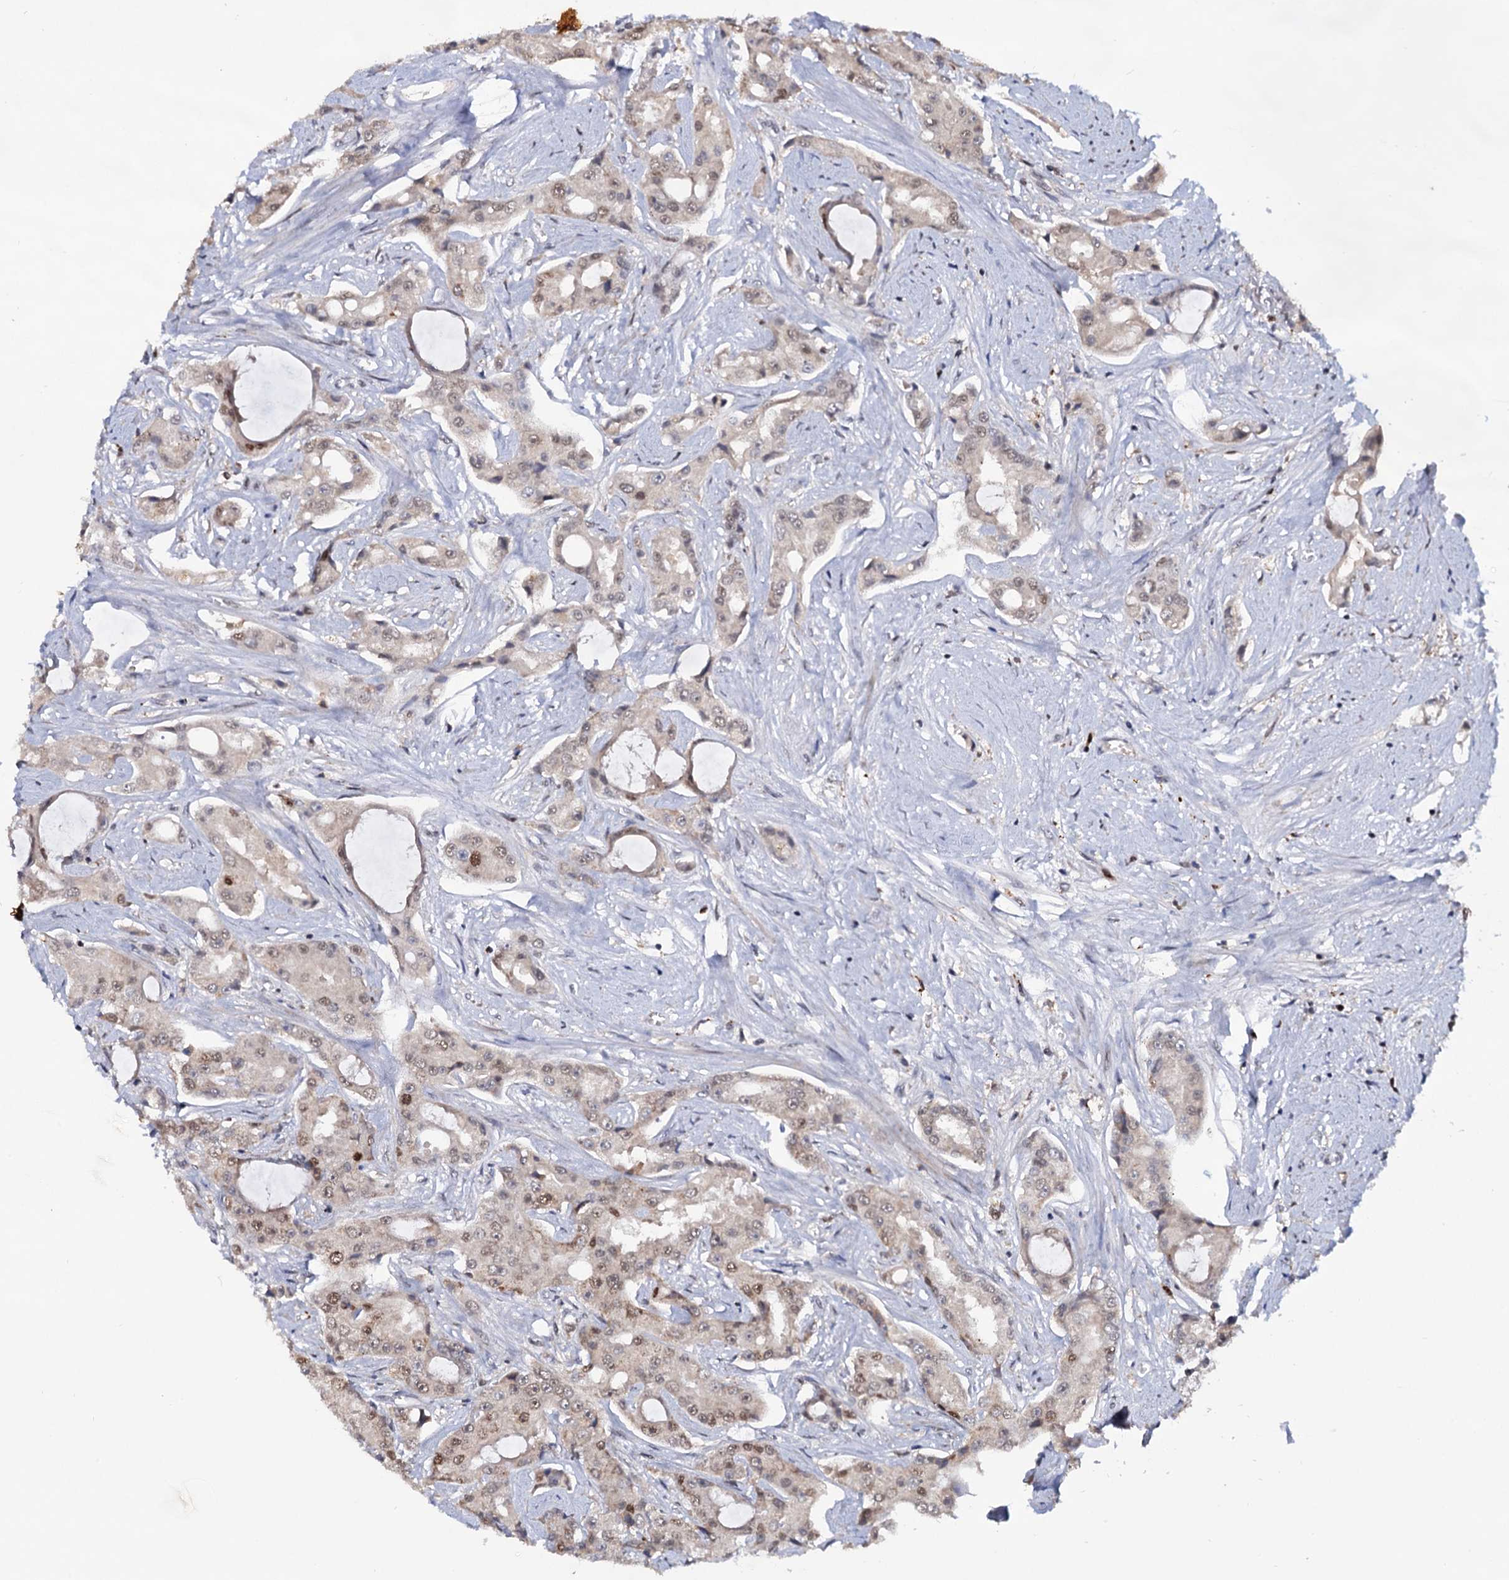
{"staining": {"intensity": "weak", "quantity": "<25%", "location": "cytoplasmic/membranous"}, "tissue": "prostate cancer", "cell_type": "Tumor cells", "image_type": "cancer", "snomed": [{"axis": "morphology", "description": "Adenocarcinoma, High grade"}, {"axis": "topography", "description": "Prostate"}], "caption": "This is a photomicrograph of IHC staining of prostate cancer (adenocarcinoma (high-grade)), which shows no expression in tumor cells.", "gene": "RNASEH2B", "patient": {"sex": "male", "age": 73}}